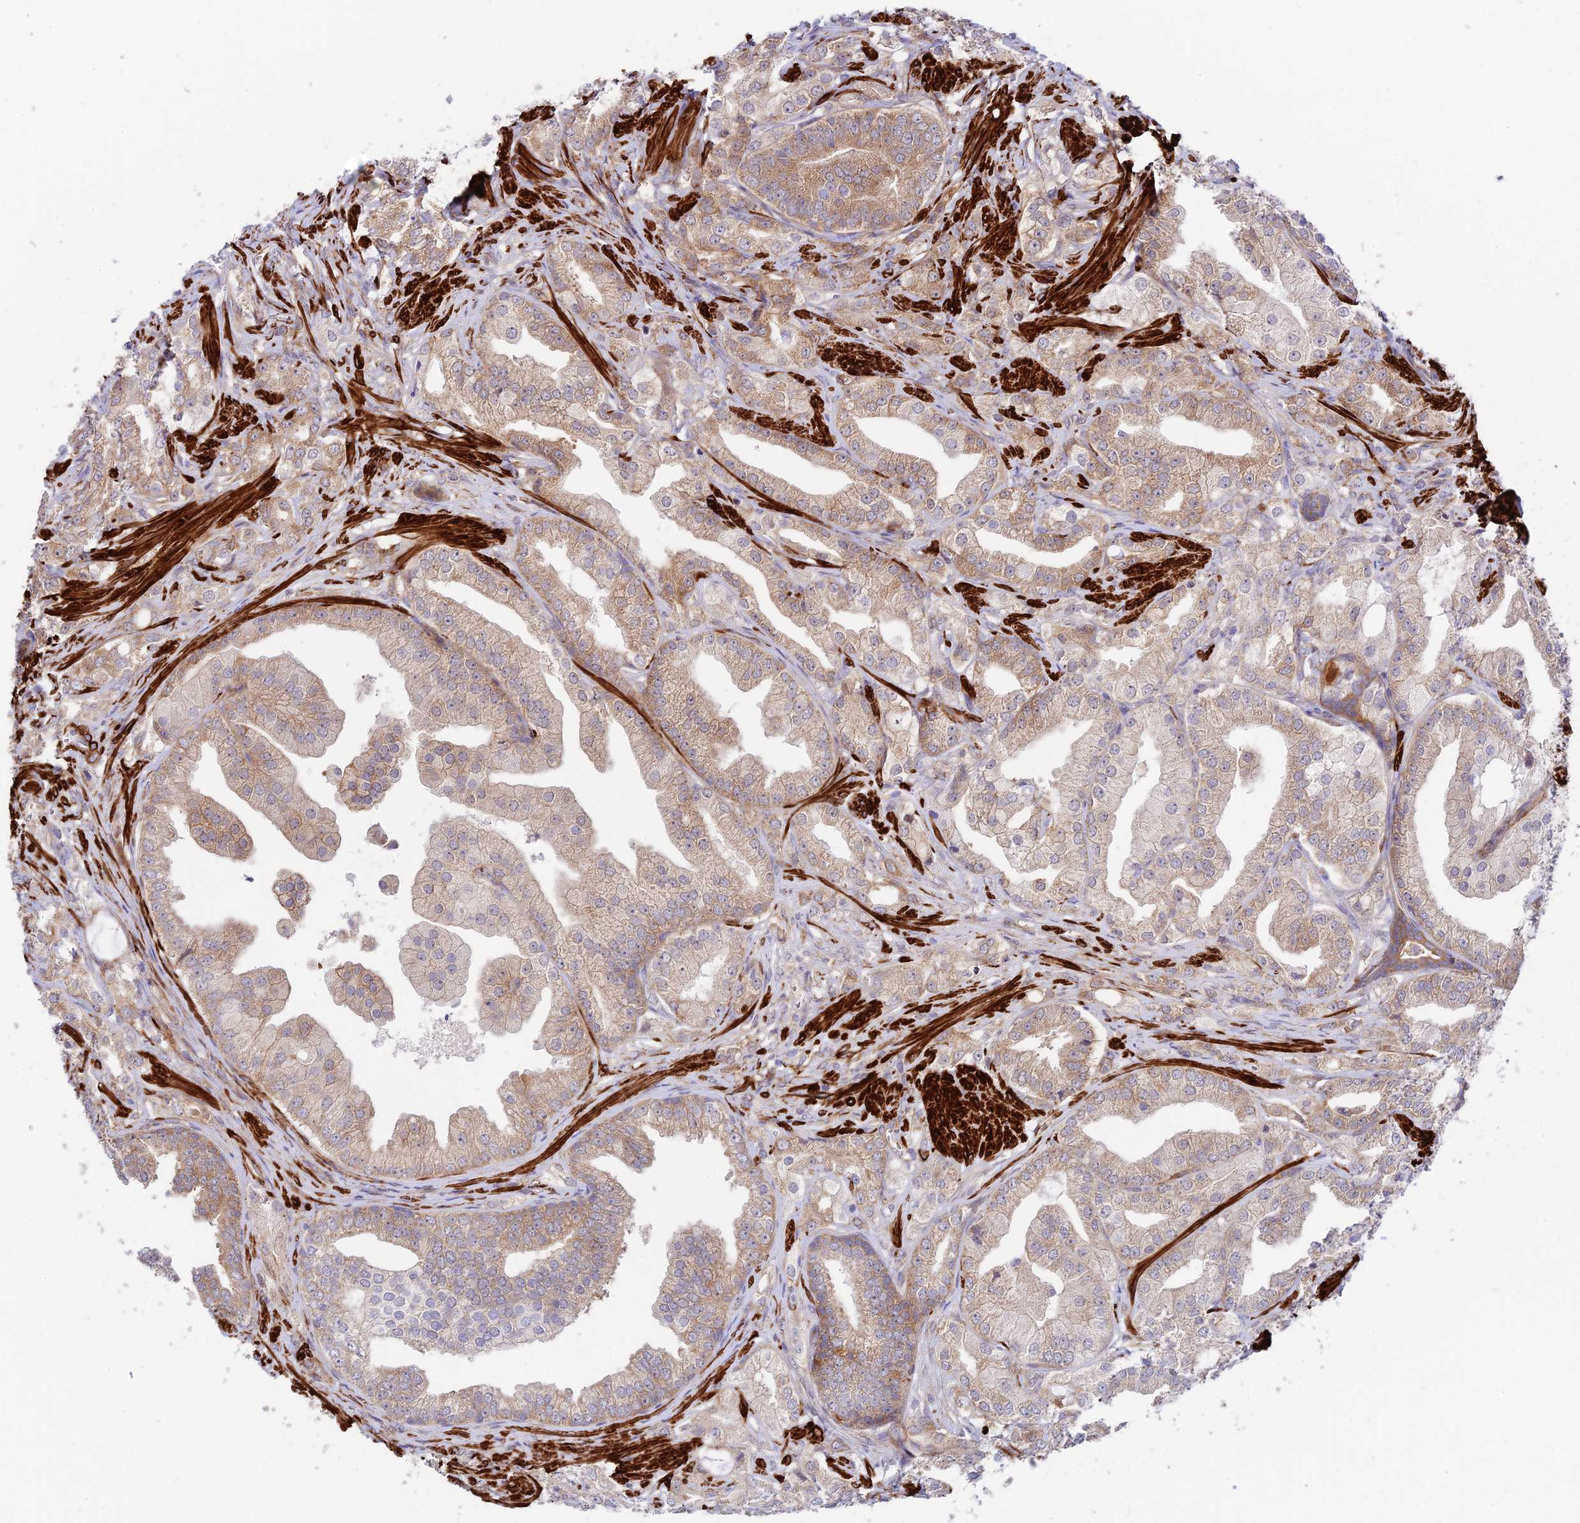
{"staining": {"intensity": "weak", "quantity": "25%-75%", "location": "cytoplasmic/membranous"}, "tissue": "prostate cancer", "cell_type": "Tumor cells", "image_type": "cancer", "snomed": [{"axis": "morphology", "description": "Adenocarcinoma, High grade"}, {"axis": "topography", "description": "Prostate"}], "caption": "An IHC micrograph of neoplastic tissue is shown. Protein staining in brown highlights weak cytoplasmic/membranous positivity in adenocarcinoma (high-grade) (prostate) within tumor cells. The staining was performed using DAB to visualize the protein expression in brown, while the nuclei were stained in blue with hematoxylin (Magnification: 20x).", "gene": "ANKRD50", "patient": {"sex": "male", "age": 50}}